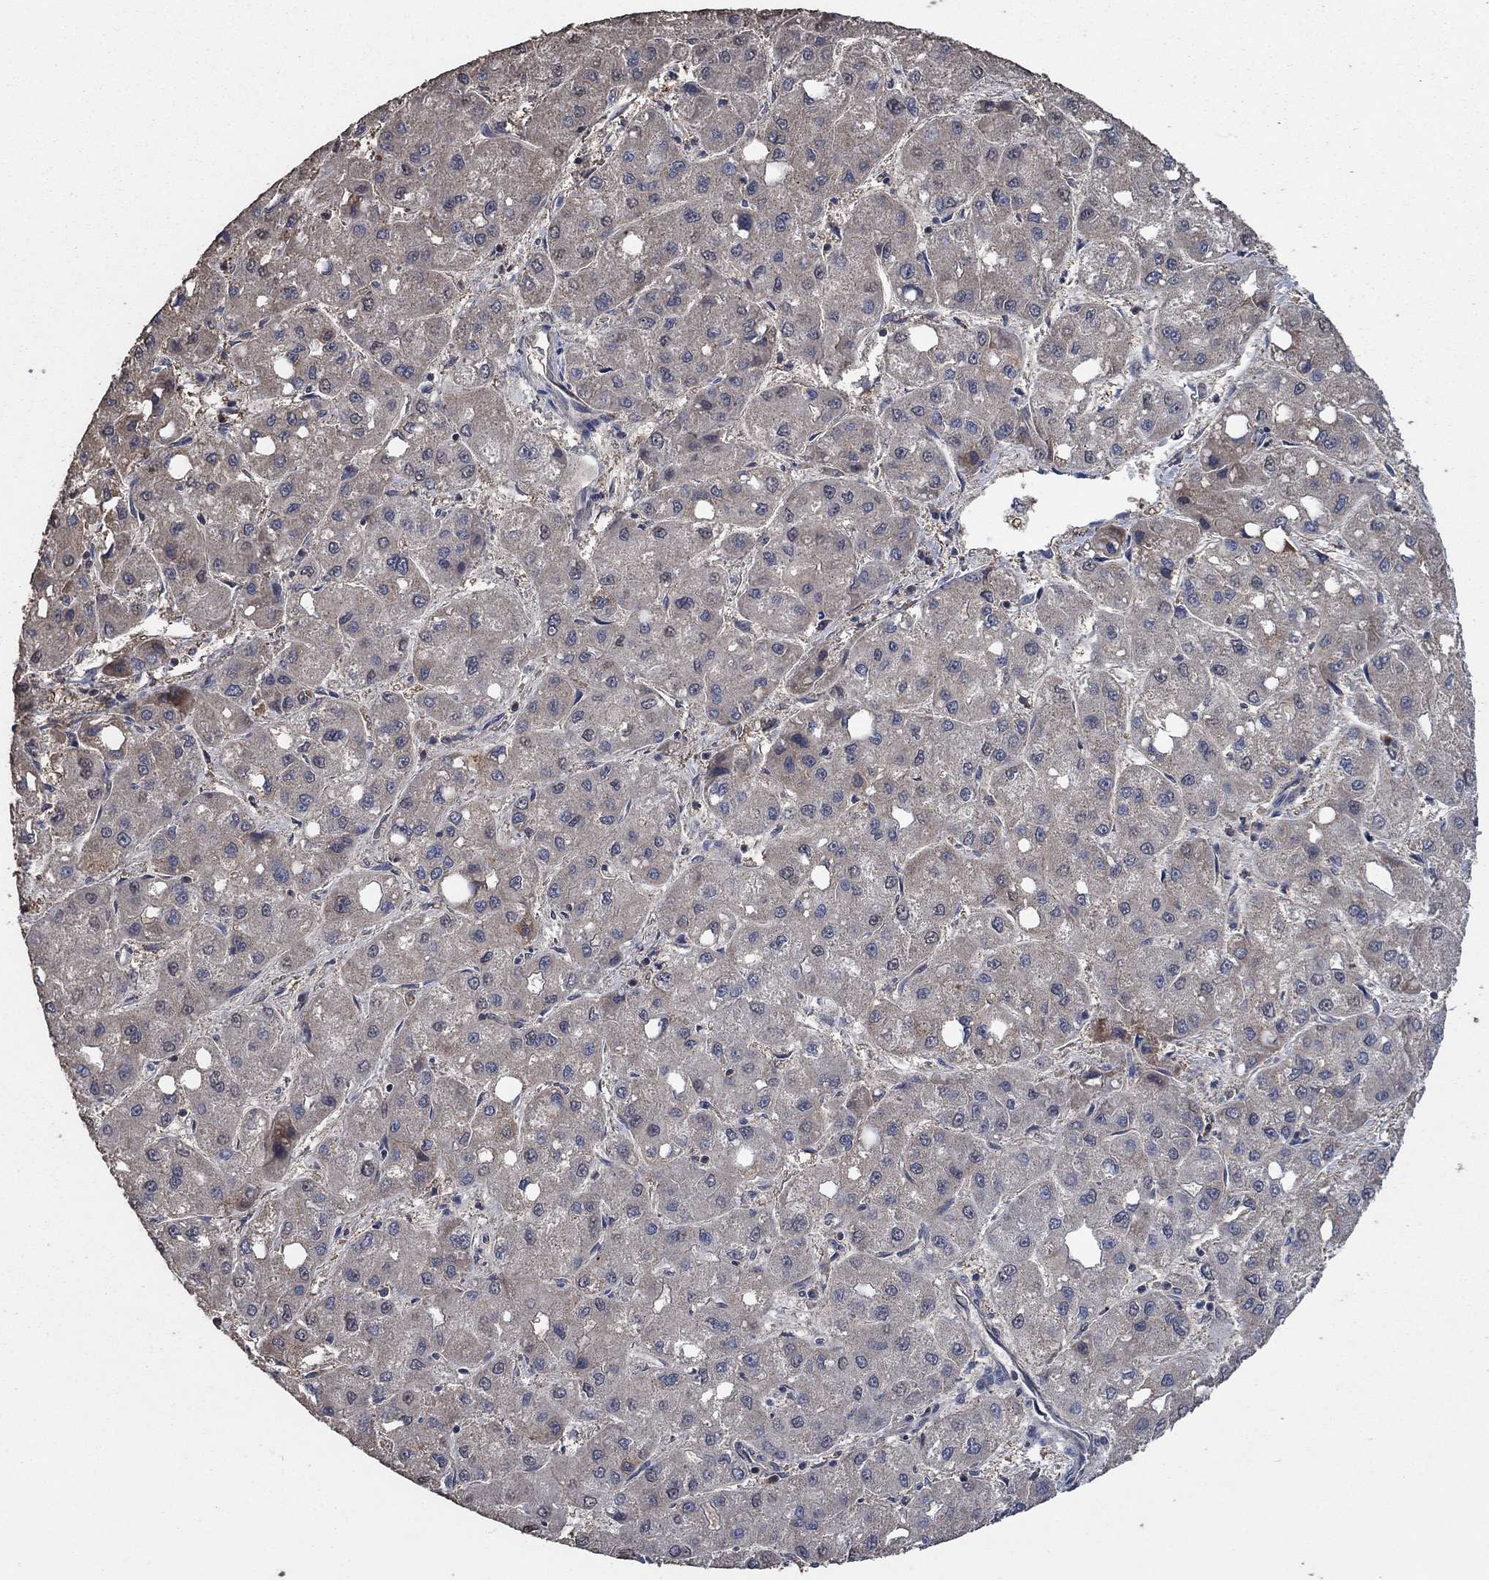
{"staining": {"intensity": "moderate", "quantity": "<25%", "location": "cytoplasmic/membranous"}, "tissue": "liver cancer", "cell_type": "Tumor cells", "image_type": "cancer", "snomed": [{"axis": "morphology", "description": "Carcinoma, Hepatocellular, NOS"}, {"axis": "topography", "description": "Liver"}], "caption": "Liver hepatocellular carcinoma stained for a protein reveals moderate cytoplasmic/membranous positivity in tumor cells.", "gene": "MRPS24", "patient": {"sex": "male", "age": 73}}